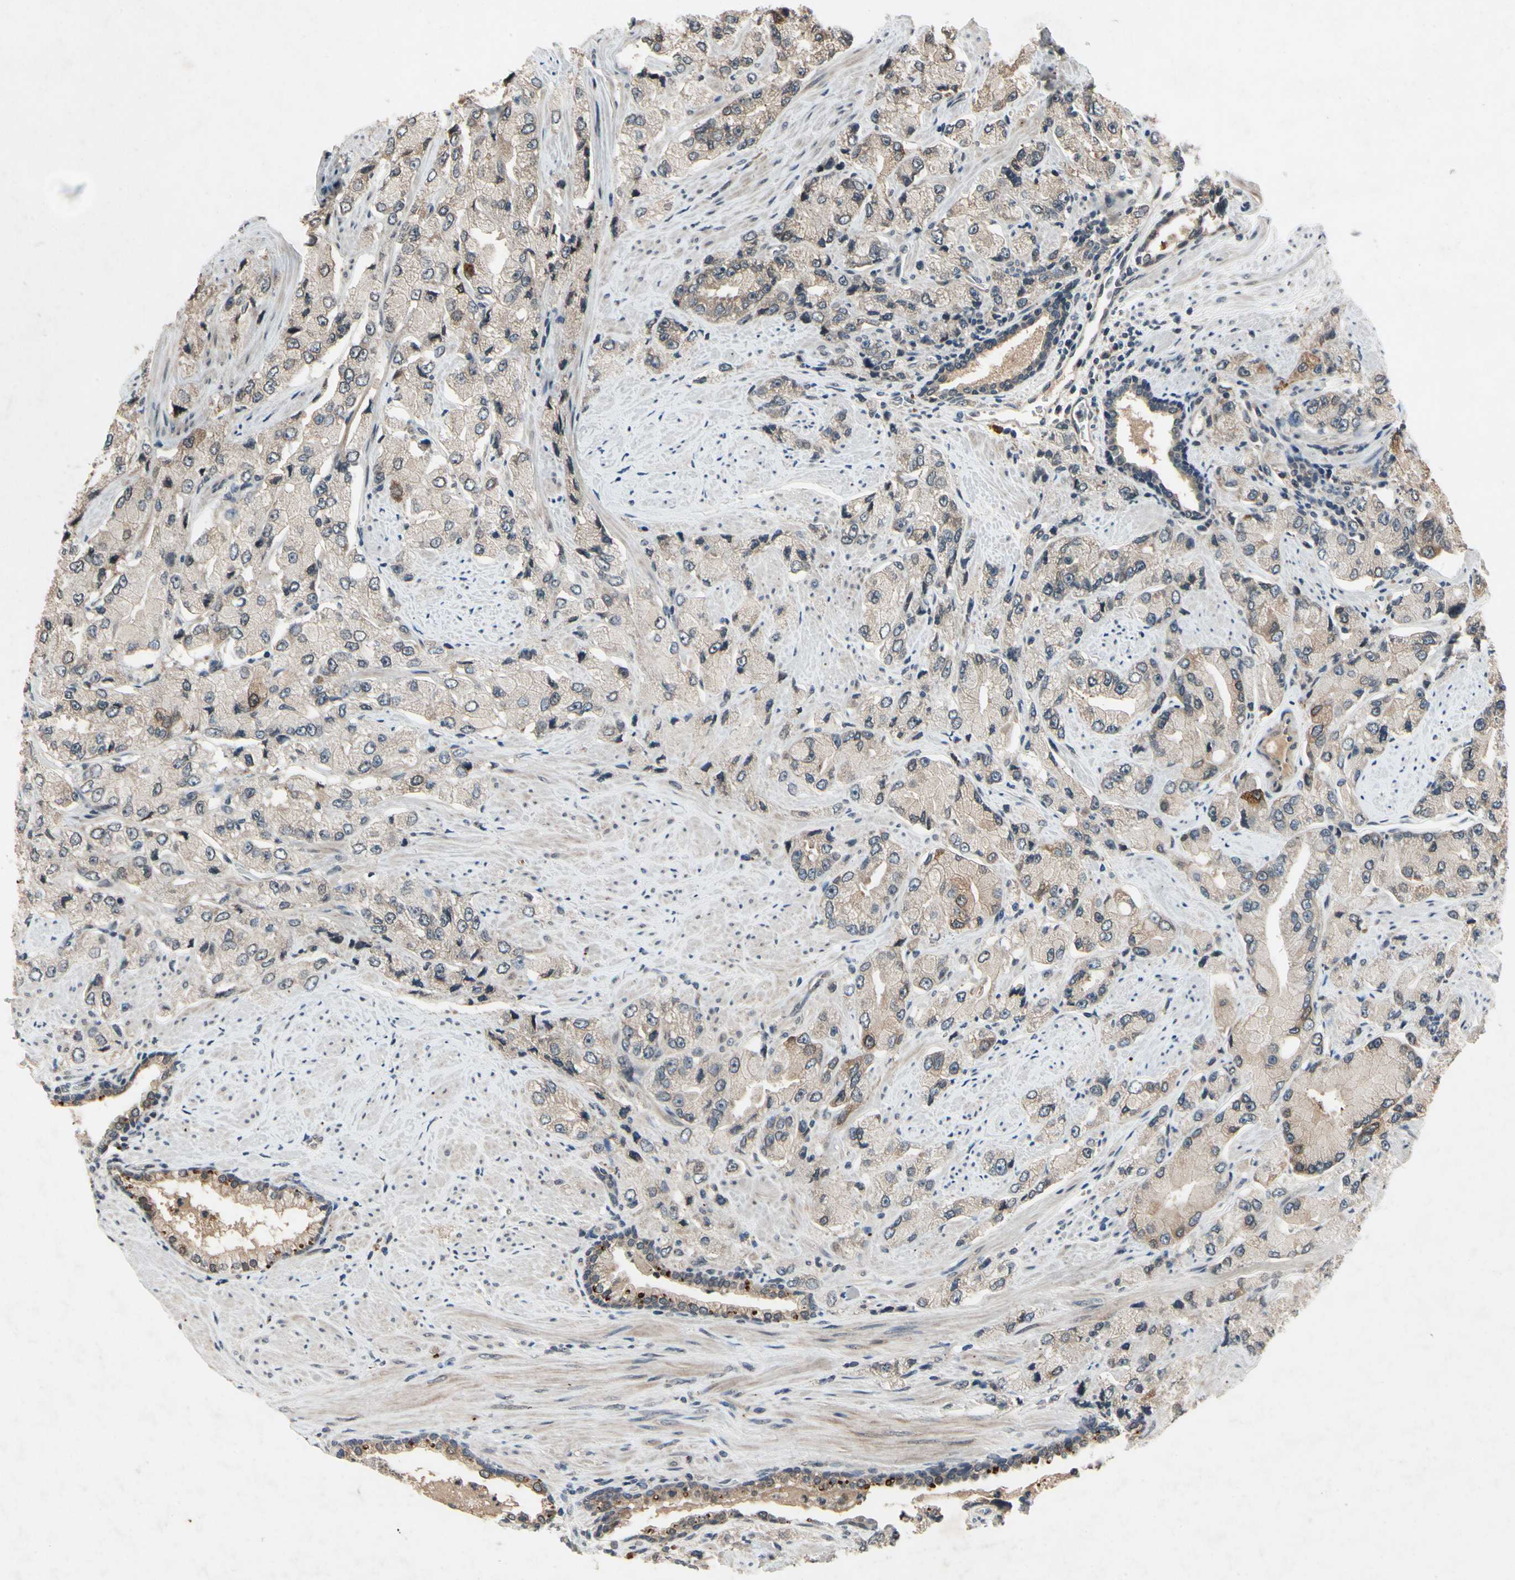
{"staining": {"intensity": "weak", "quantity": ">75%", "location": "cytoplasmic/membranous"}, "tissue": "prostate cancer", "cell_type": "Tumor cells", "image_type": "cancer", "snomed": [{"axis": "morphology", "description": "Adenocarcinoma, High grade"}, {"axis": "topography", "description": "Prostate"}], "caption": "Protein expression analysis of prostate cancer demonstrates weak cytoplasmic/membranous staining in approximately >75% of tumor cells. Nuclei are stained in blue.", "gene": "DPY19L3", "patient": {"sex": "male", "age": 58}}